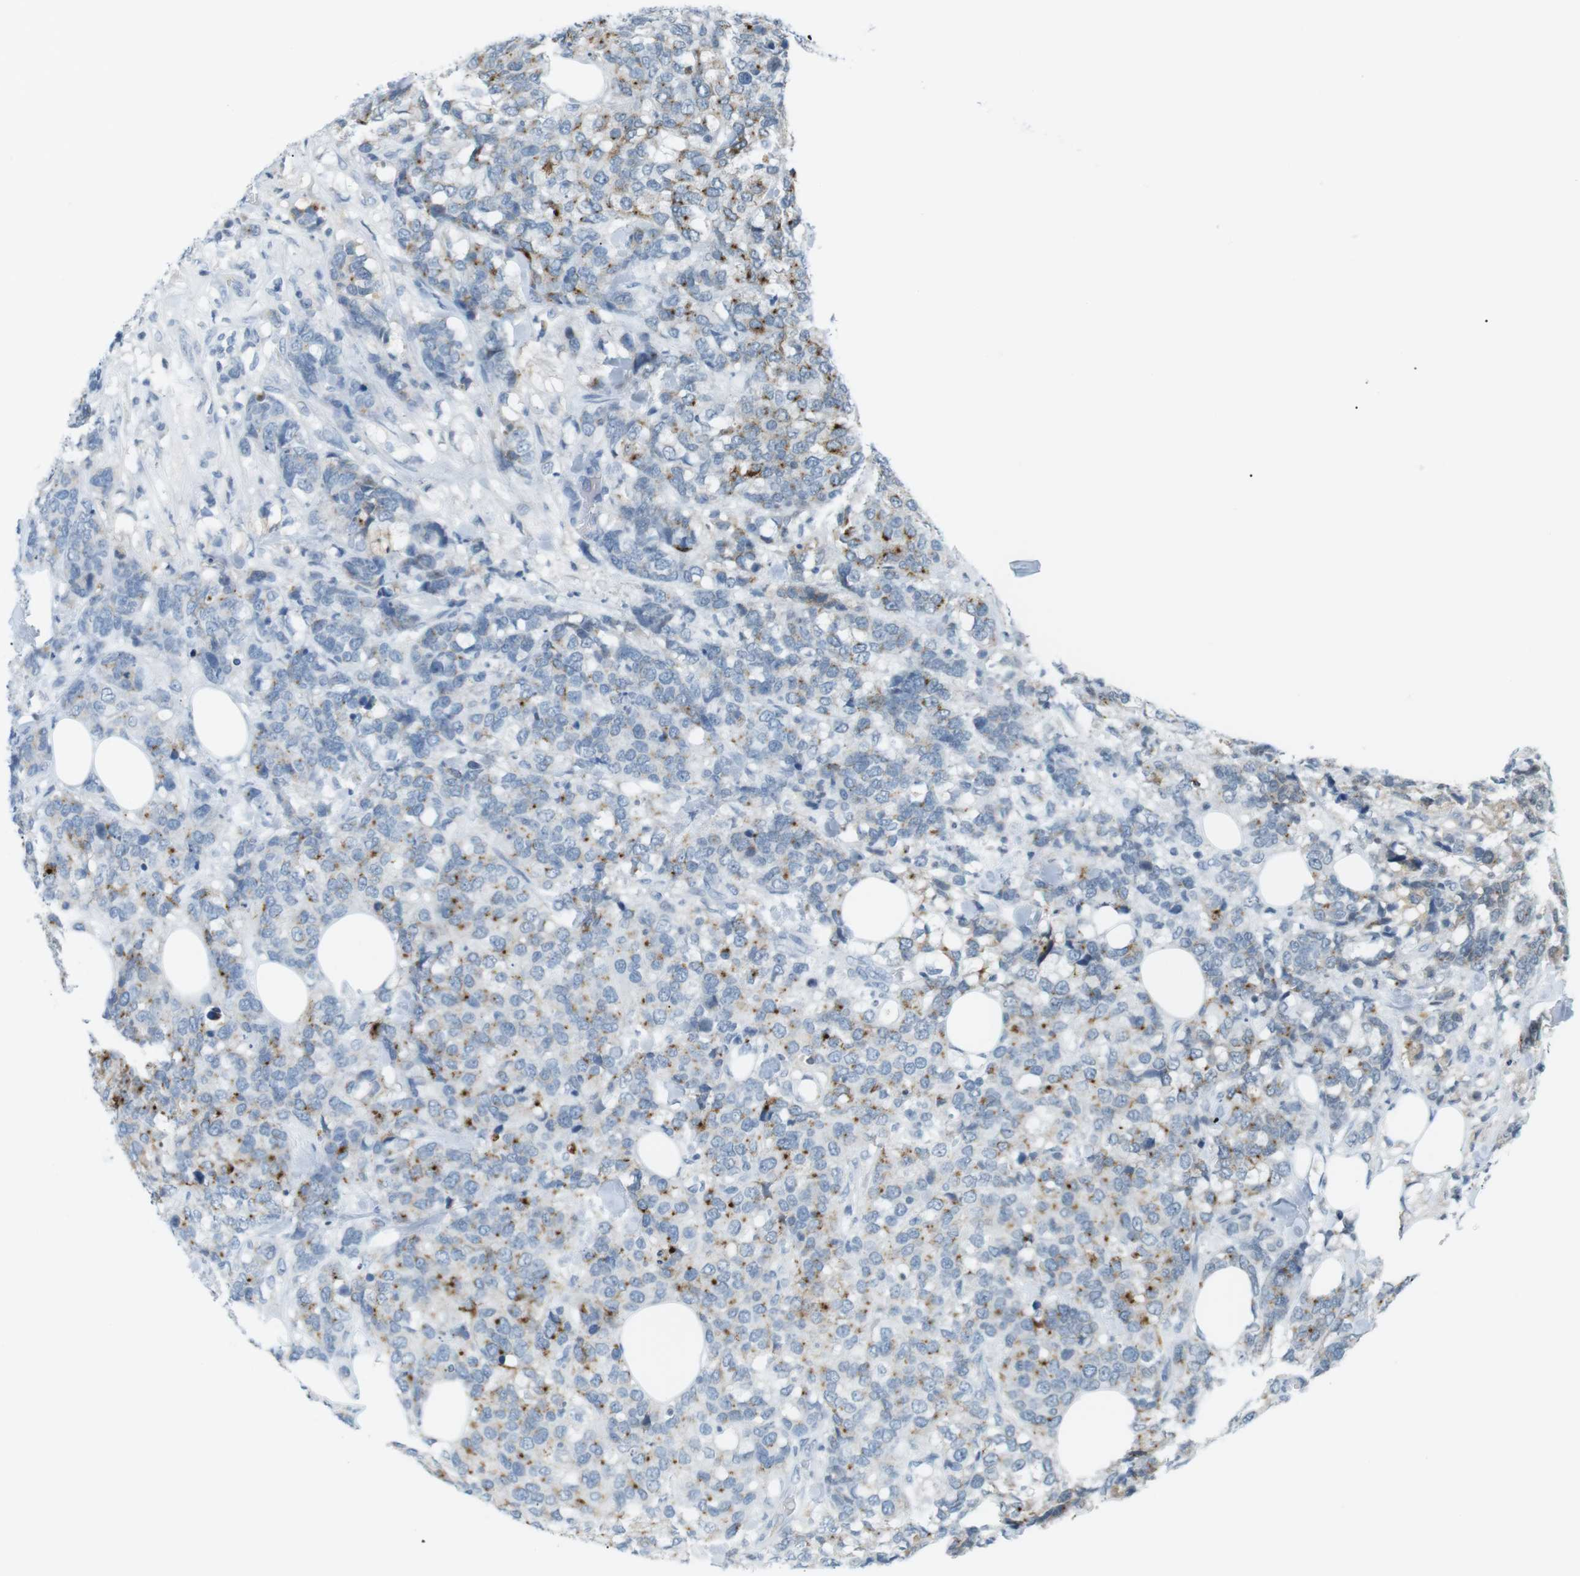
{"staining": {"intensity": "moderate", "quantity": "<25%", "location": "cytoplasmic/membranous"}, "tissue": "breast cancer", "cell_type": "Tumor cells", "image_type": "cancer", "snomed": [{"axis": "morphology", "description": "Lobular carcinoma"}, {"axis": "topography", "description": "Breast"}], "caption": "IHC histopathology image of neoplastic tissue: breast cancer (lobular carcinoma) stained using immunohistochemistry reveals low levels of moderate protein expression localized specifically in the cytoplasmic/membranous of tumor cells, appearing as a cytoplasmic/membranous brown color.", "gene": "AZGP1", "patient": {"sex": "female", "age": 59}}